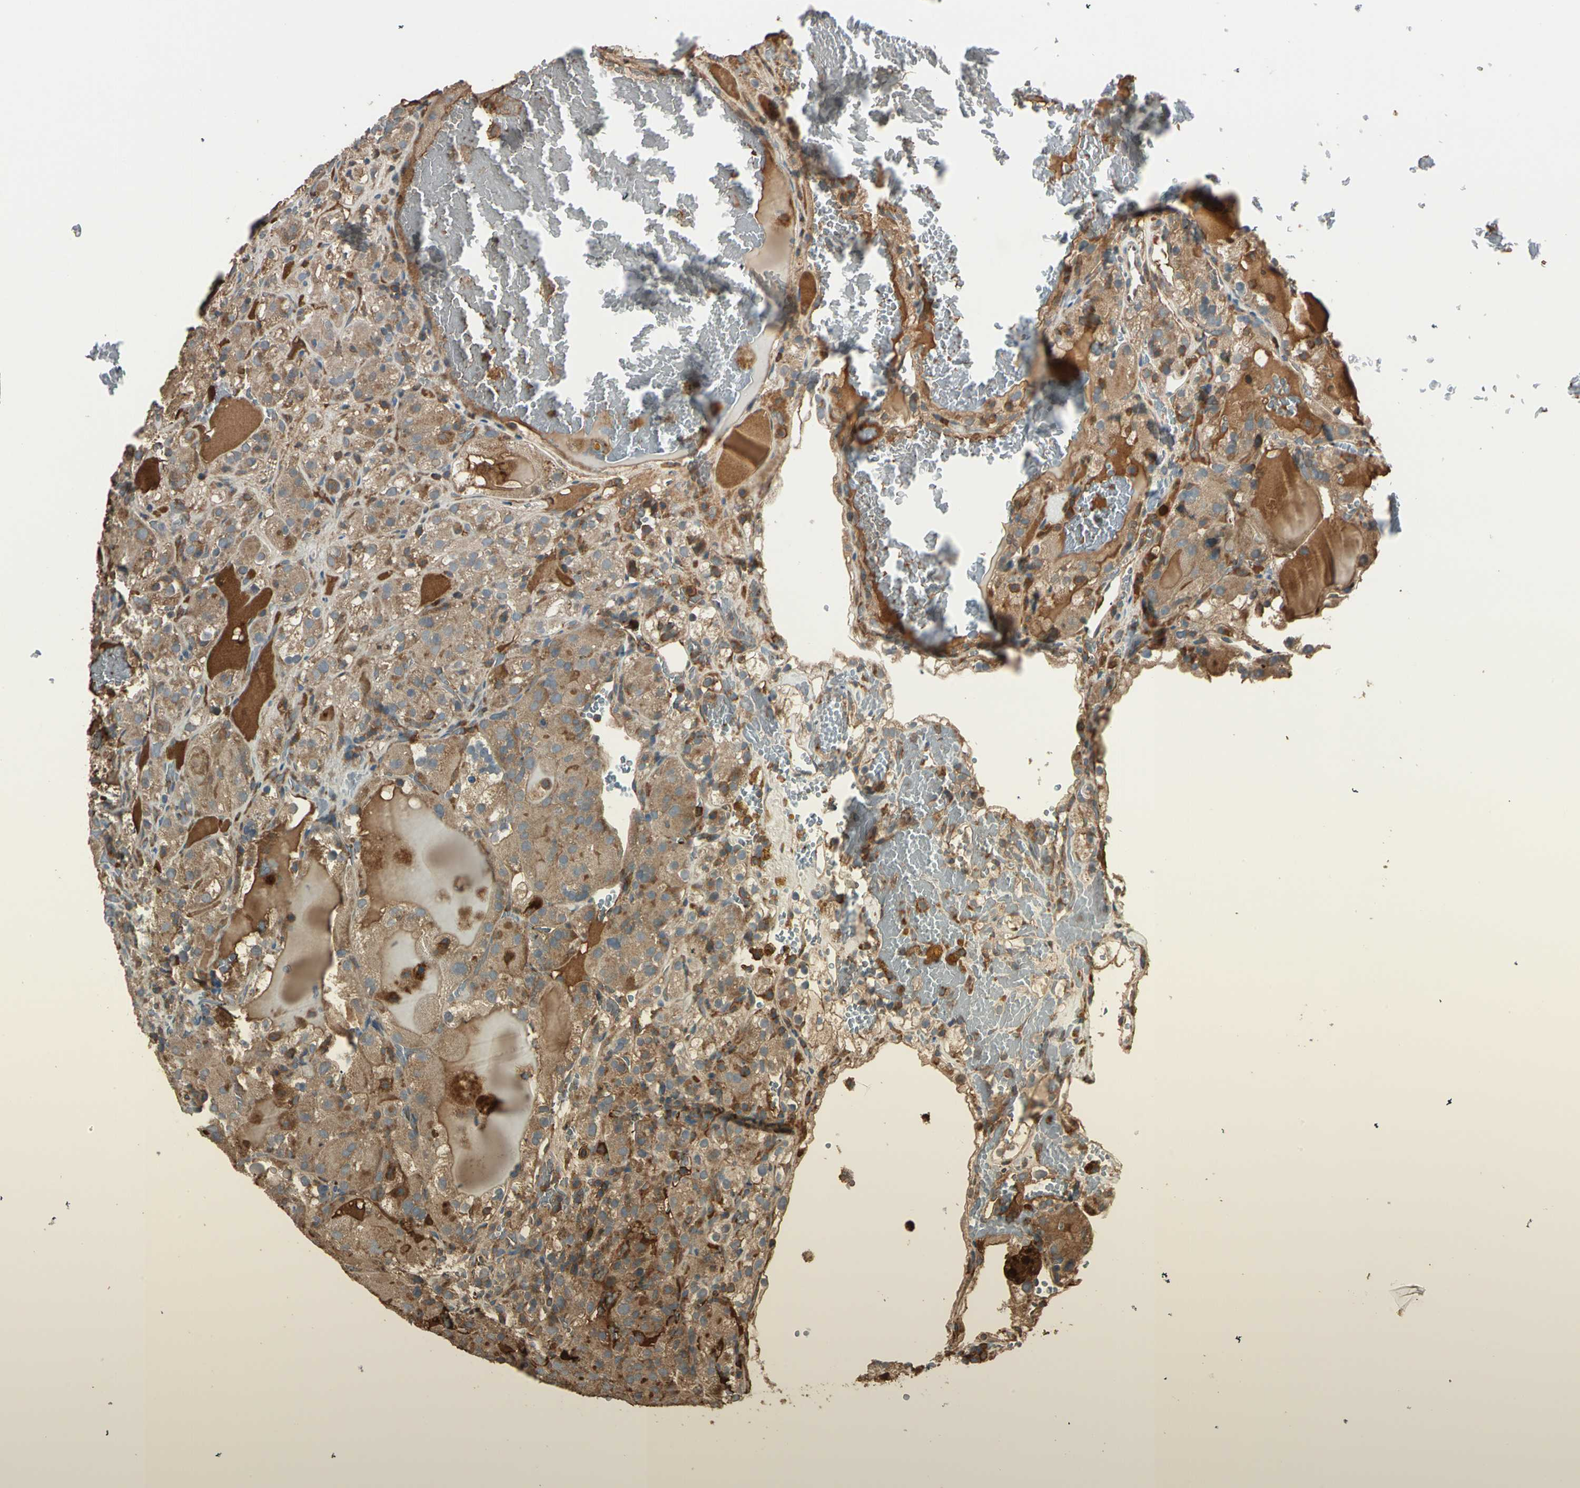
{"staining": {"intensity": "weak", "quantity": ">75%", "location": "cytoplasmic/membranous"}, "tissue": "renal cancer", "cell_type": "Tumor cells", "image_type": "cancer", "snomed": [{"axis": "morphology", "description": "Normal tissue, NOS"}, {"axis": "morphology", "description": "Adenocarcinoma, NOS"}, {"axis": "topography", "description": "Kidney"}], "caption": "Approximately >75% of tumor cells in human renal adenocarcinoma reveal weak cytoplasmic/membranous protein expression as visualized by brown immunohistochemical staining.", "gene": "STX11", "patient": {"sex": "male", "age": 61}}